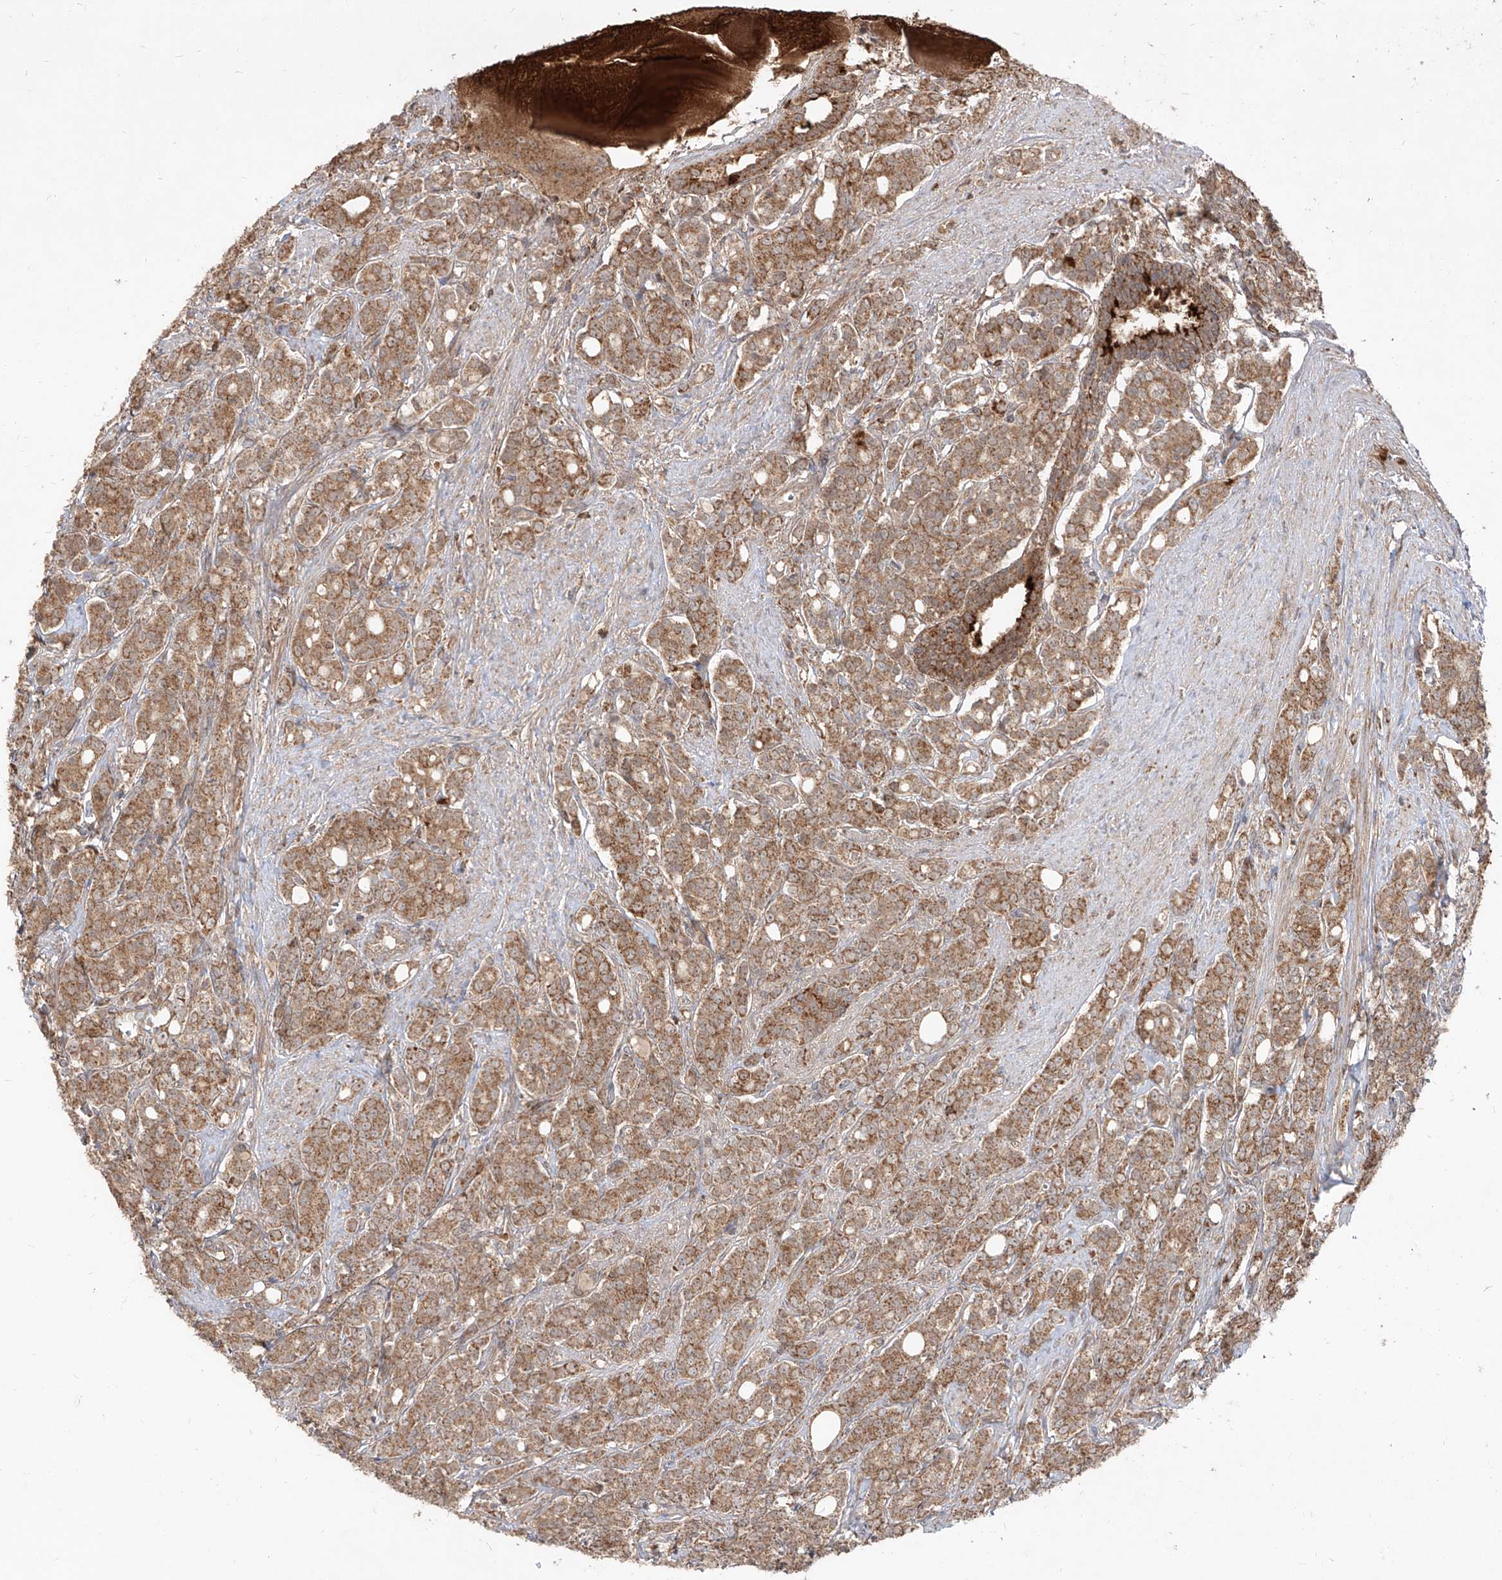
{"staining": {"intensity": "moderate", "quantity": ">75%", "location": "cytoplasmic/membranous"}, "tissue": "prostate cancer", "cell_type": "Tumor cells", "image_type": "cancer", "snomed": [{"axis": "morphology", "description": "Adenocarcinoma, High grade"}, {"axis": "topography", "description": "Prostate"}], "caption": "Immunohistochemistry (IHC) micrograph of human prostate cancer stained for a protein (brown), which shows medium levels of moderate cytoplasmic/membranous staining in approximately >75% of tumor cells.", "gene": "AIM2", "patient": {"sex": "male", "age": 62}}